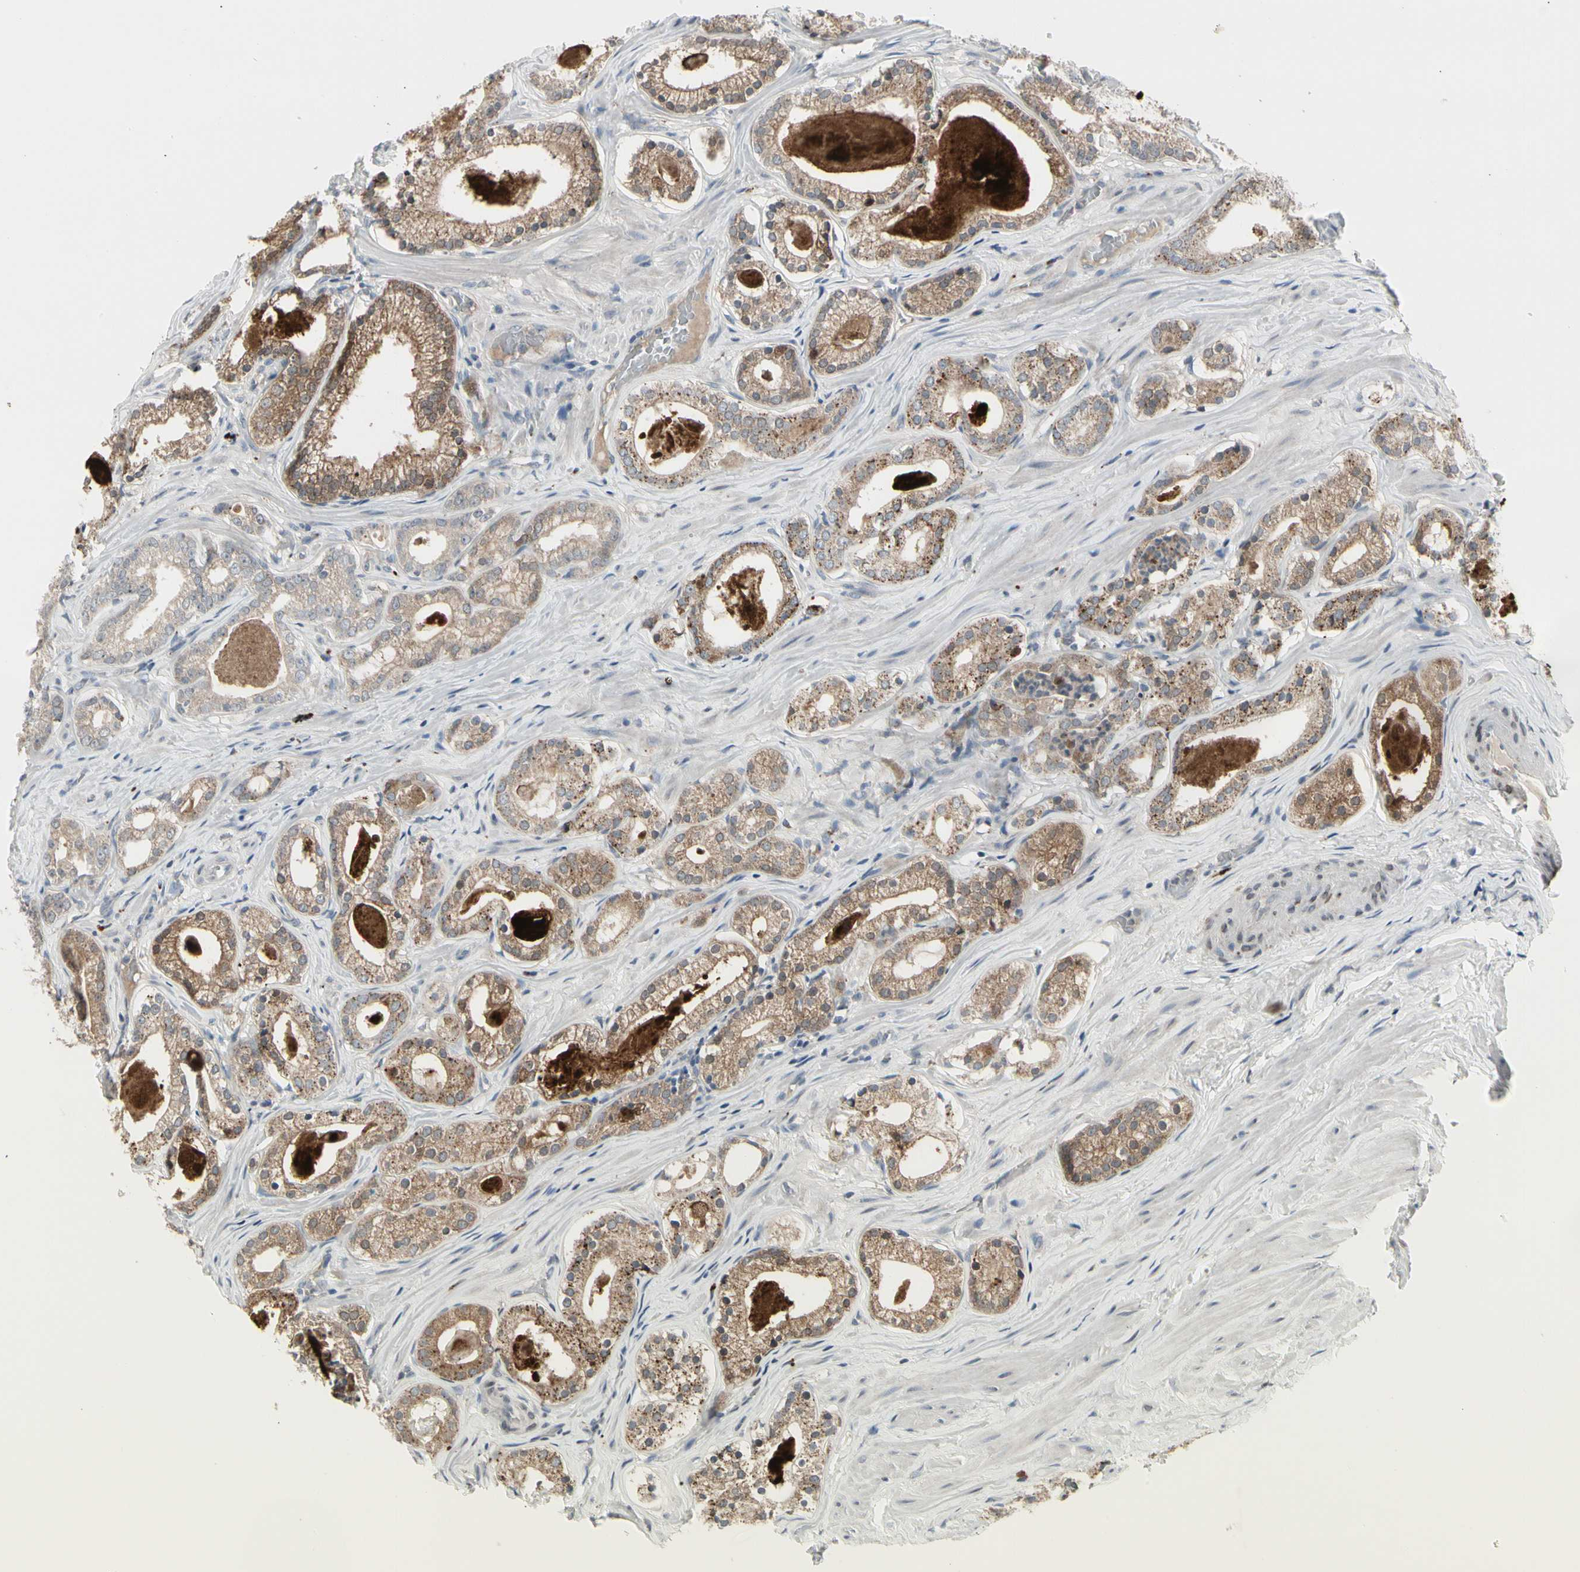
{"staining": {"intensity": "moderate", "quantity": ">75%", "location": "cytoplasmic/membranous"}, "tissue": "prostate cancer", "cell_type": "Tumor cells", "image_type": "cancer", "snomed": [{"axis": "morphology", "description": "Adenocarcinoma, Low grade"}, {"axis": "topography", "description": "Prostate"}], "caption": "DAB immunohistochemical staining of prostate cancer shows moderate cytoplasmic/membranous protein positivity in about >75% of tumor cells. (IHC, brightfield microscopy, high magnification).", "gene": "GRN", "patient": {"sex": "male", "age": 59}}